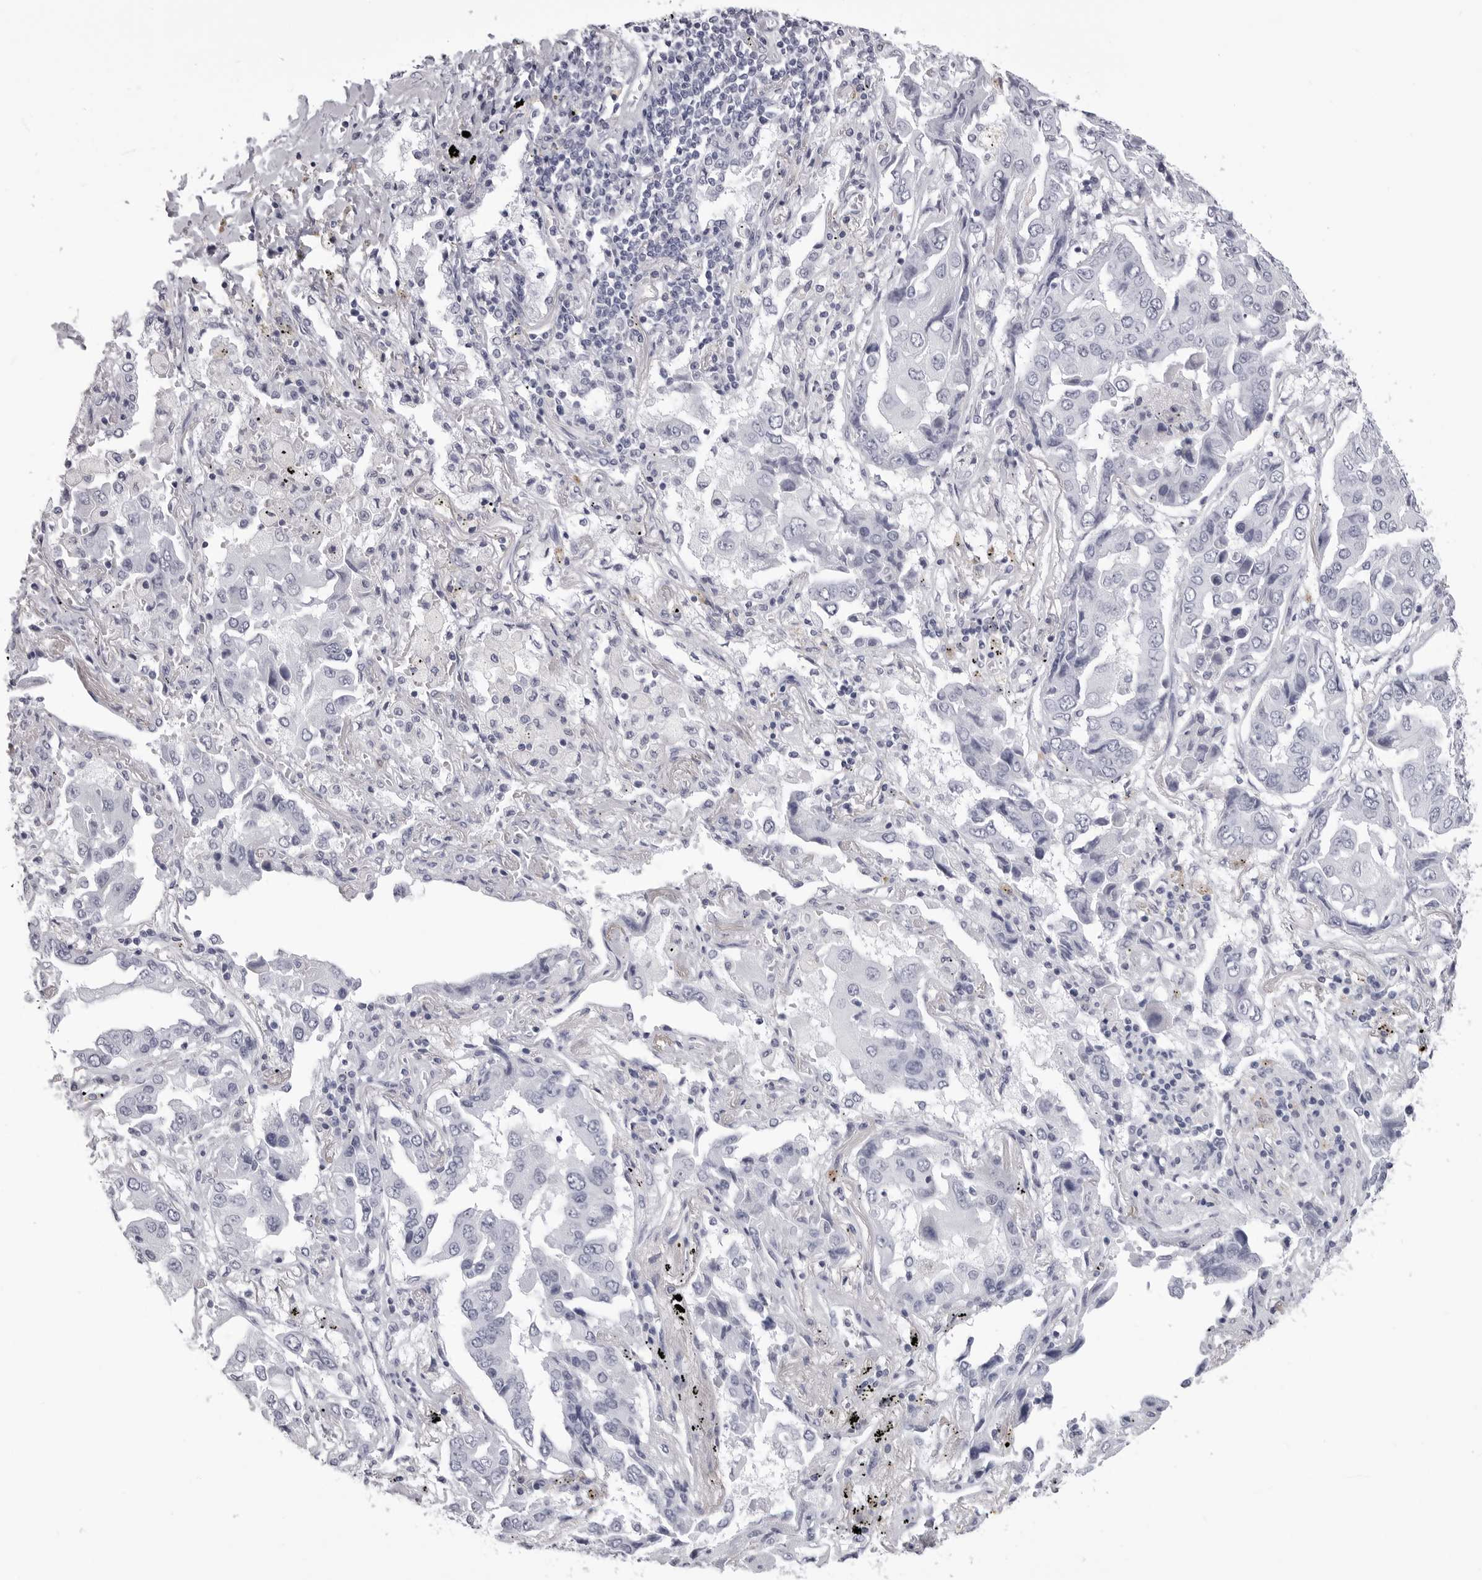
{"staining": {"intensity": "negative", "quantity": "none", "location": "none"}, "tissue": "lung cancer", "cell_type": "Tumor cells", "image_type": "cancer", "snomed": [{"axis": "morphology", "description": "Adenocarcinoma, NOS"}, {"axis": "topography", "description": "Lung"}], "caption": "High power microscopy micrograph of an immunohistochemistry photomicrograph of lung cancer, revealing no significant staining in tumor cells. The staining is performed using DAB (3,3'-diaminobenzidine) brown chromogen with nuclei counter-stained in using hematoxylin.", "gene": "LGALS4", "patient": {"sex": "female", "age": 65}}